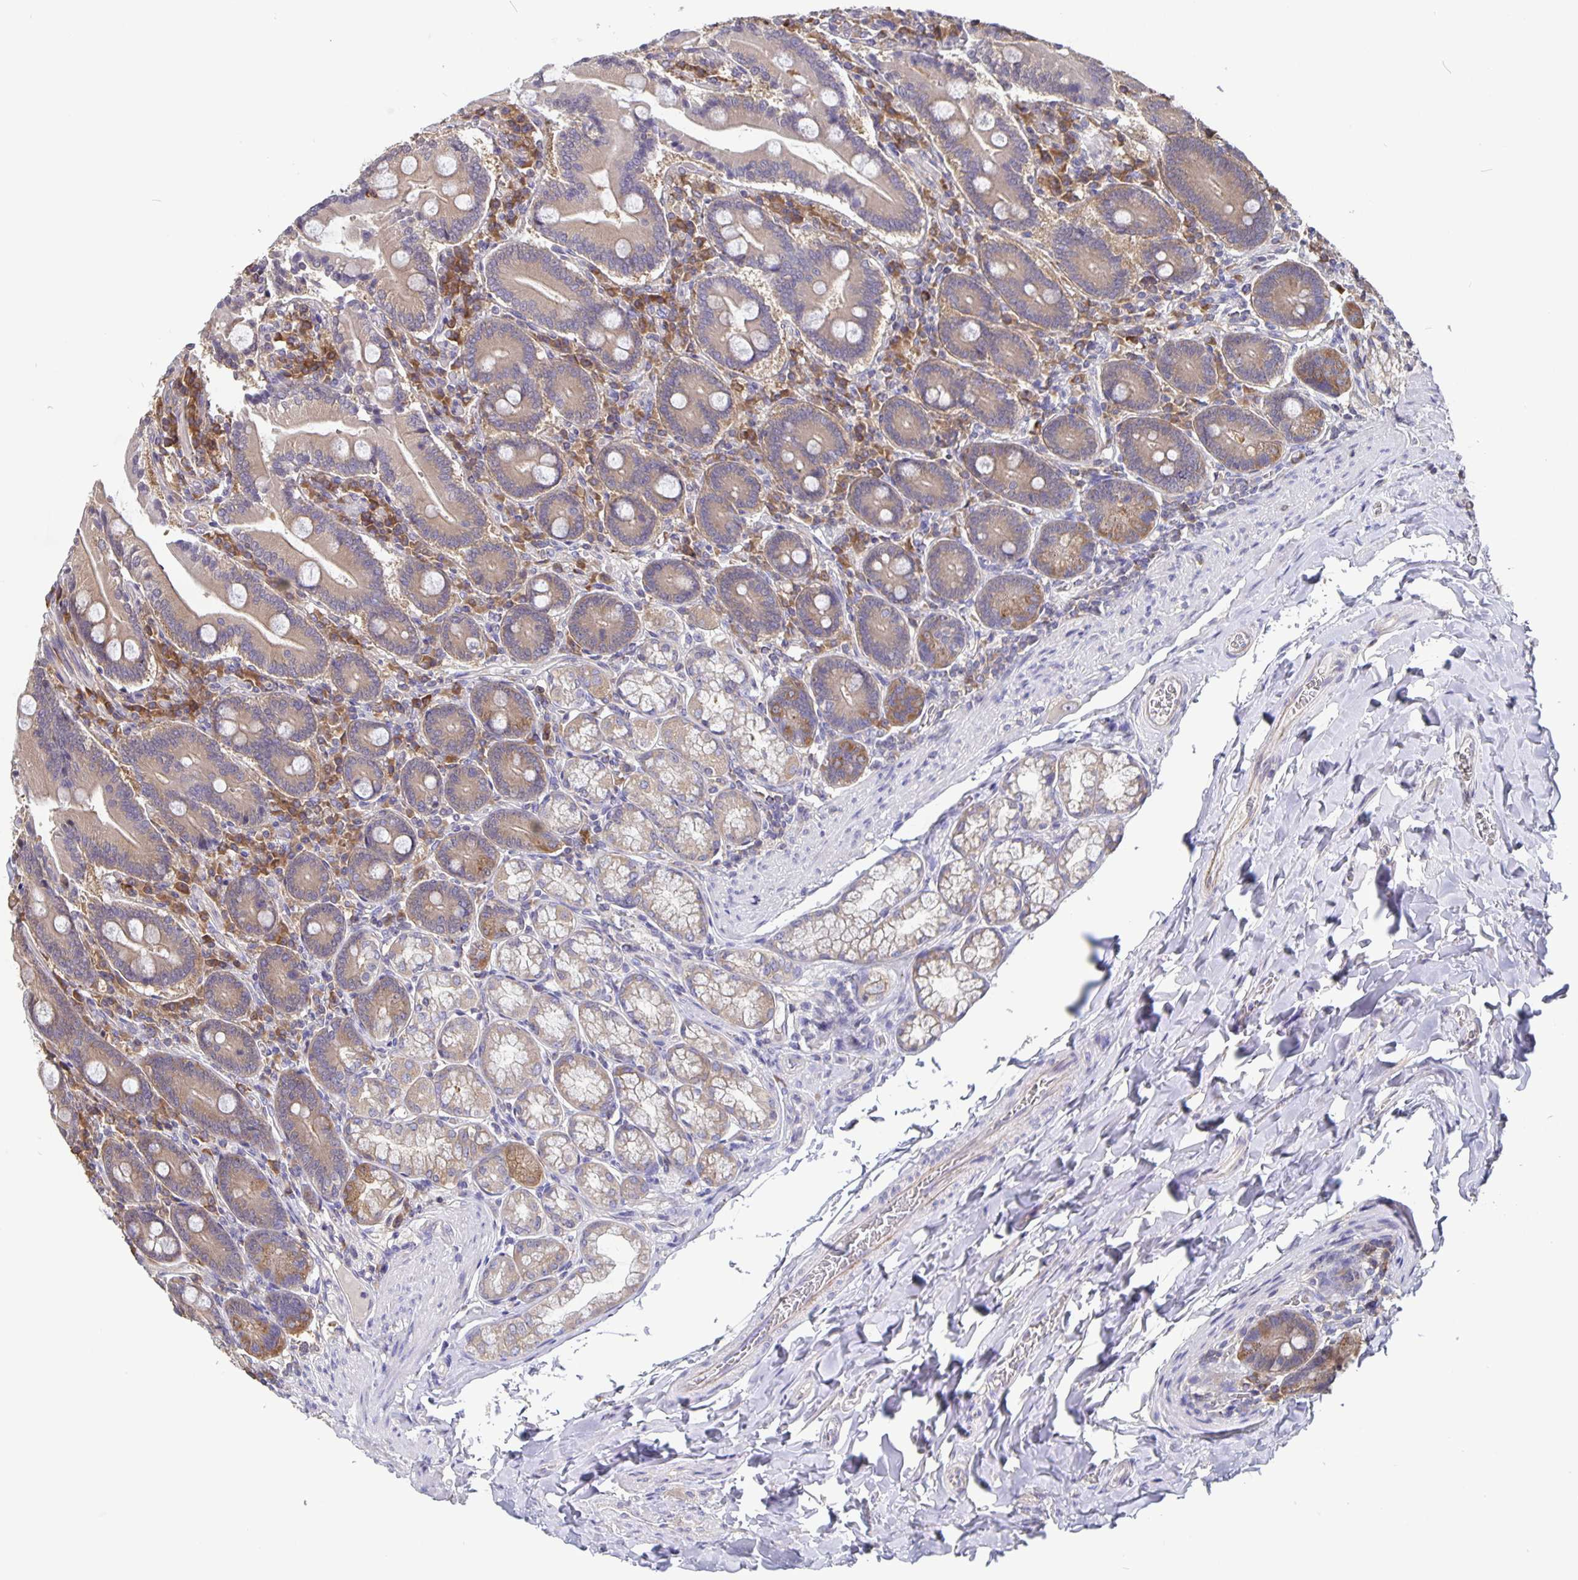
{"staining": {"intensity": "weak", "quantity": ">75%", "location": "cytoplasmic/membranous"}, "tissue": "duodenum", "cell_type": "Glandular cells", "image_type": "normal", "snomed": [{"axis": "morphology", "description": "Normal tissue, NOS"}, {"axis": "topography", "description": "Duodenum"}], "caption": "IHC (DAB (3,3'-diaminobenzidine)) staining of unremarkable human duodenum exhibits weak cytoplasmic/membranous protein staining in approximately >75% of glandular cells.", "gene": "FEM1C", "patient": {"sex": "female", "age": 62}}